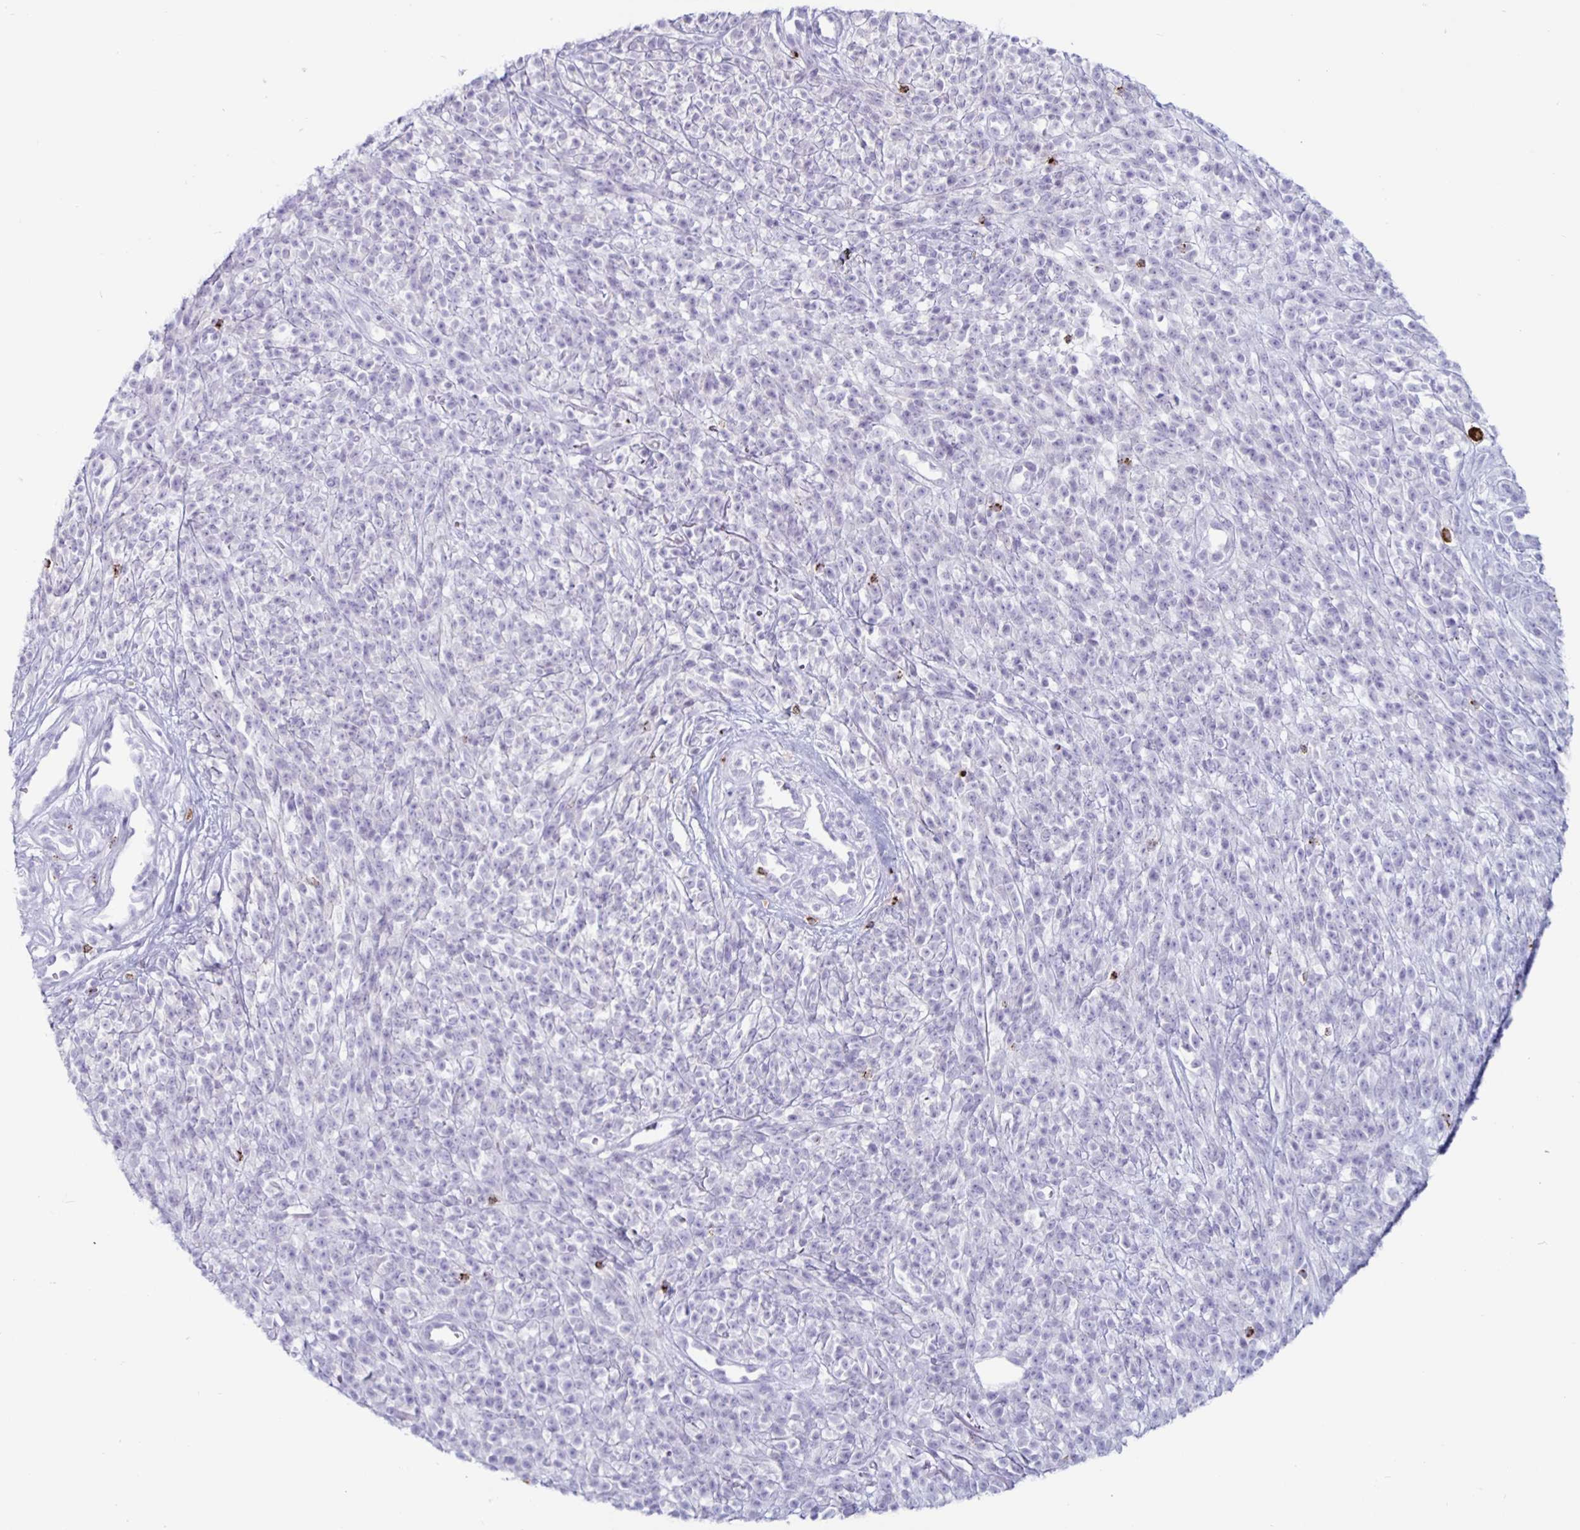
{"staining": {"intensity": "negative", "quantity": "none", "location": "none"}, "tissue": "melanoma", "cell_type": "Tumor cells", "image_type": "cancer", "snomed": [{"axis": "morphology", "description": "Malignant melanoma, NOS"}, {"axis": "topography", "description": "Skin"}, {"axis": "topography", "description": "Skin of trunk"}], "caption": "Immunohistochemical staining of human melanoma shows no significant staining in tumor cells.", "gene": "GZMK", "patient": {"sex": "male", "age": 74}}